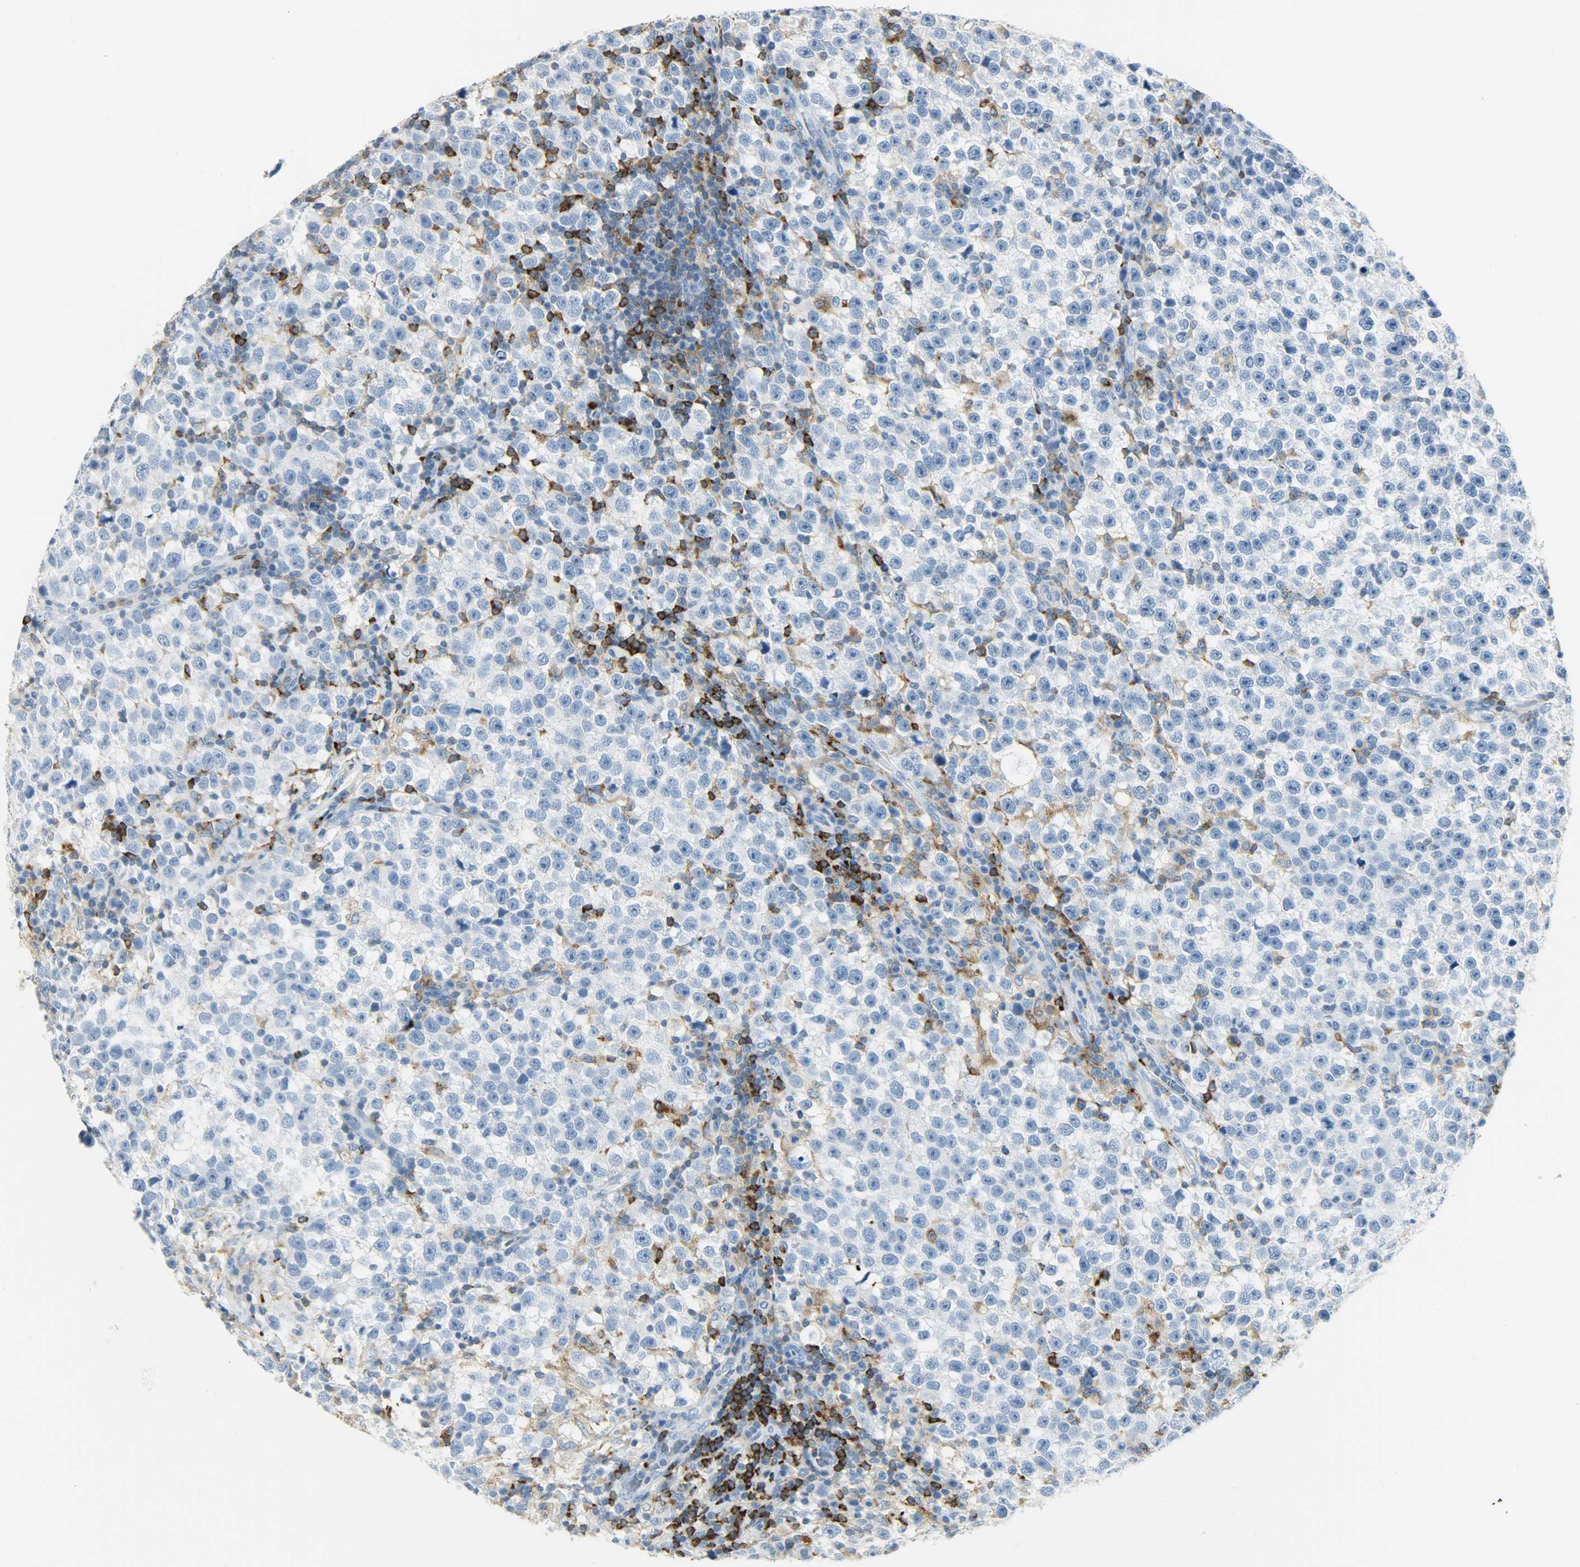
{"staining": {"intensity": "negative", "quantity": "none", "location": "none"}, "tissue": "testis cancer", "cell_type": "Tumor cells", "image_type": "cancer", "snomed": [{"axis": "morphology", "description": "Seminoma, NOS"}, {"axis": "topography", "description": "Testis"}], "caption": "High power microscopy micrograph of an IHC image of testis cancer (seminoma), revealing no significant positivity in tumor cells.", "gene": "PTPN6", "patient": {"sex": "male", "age": 43}}